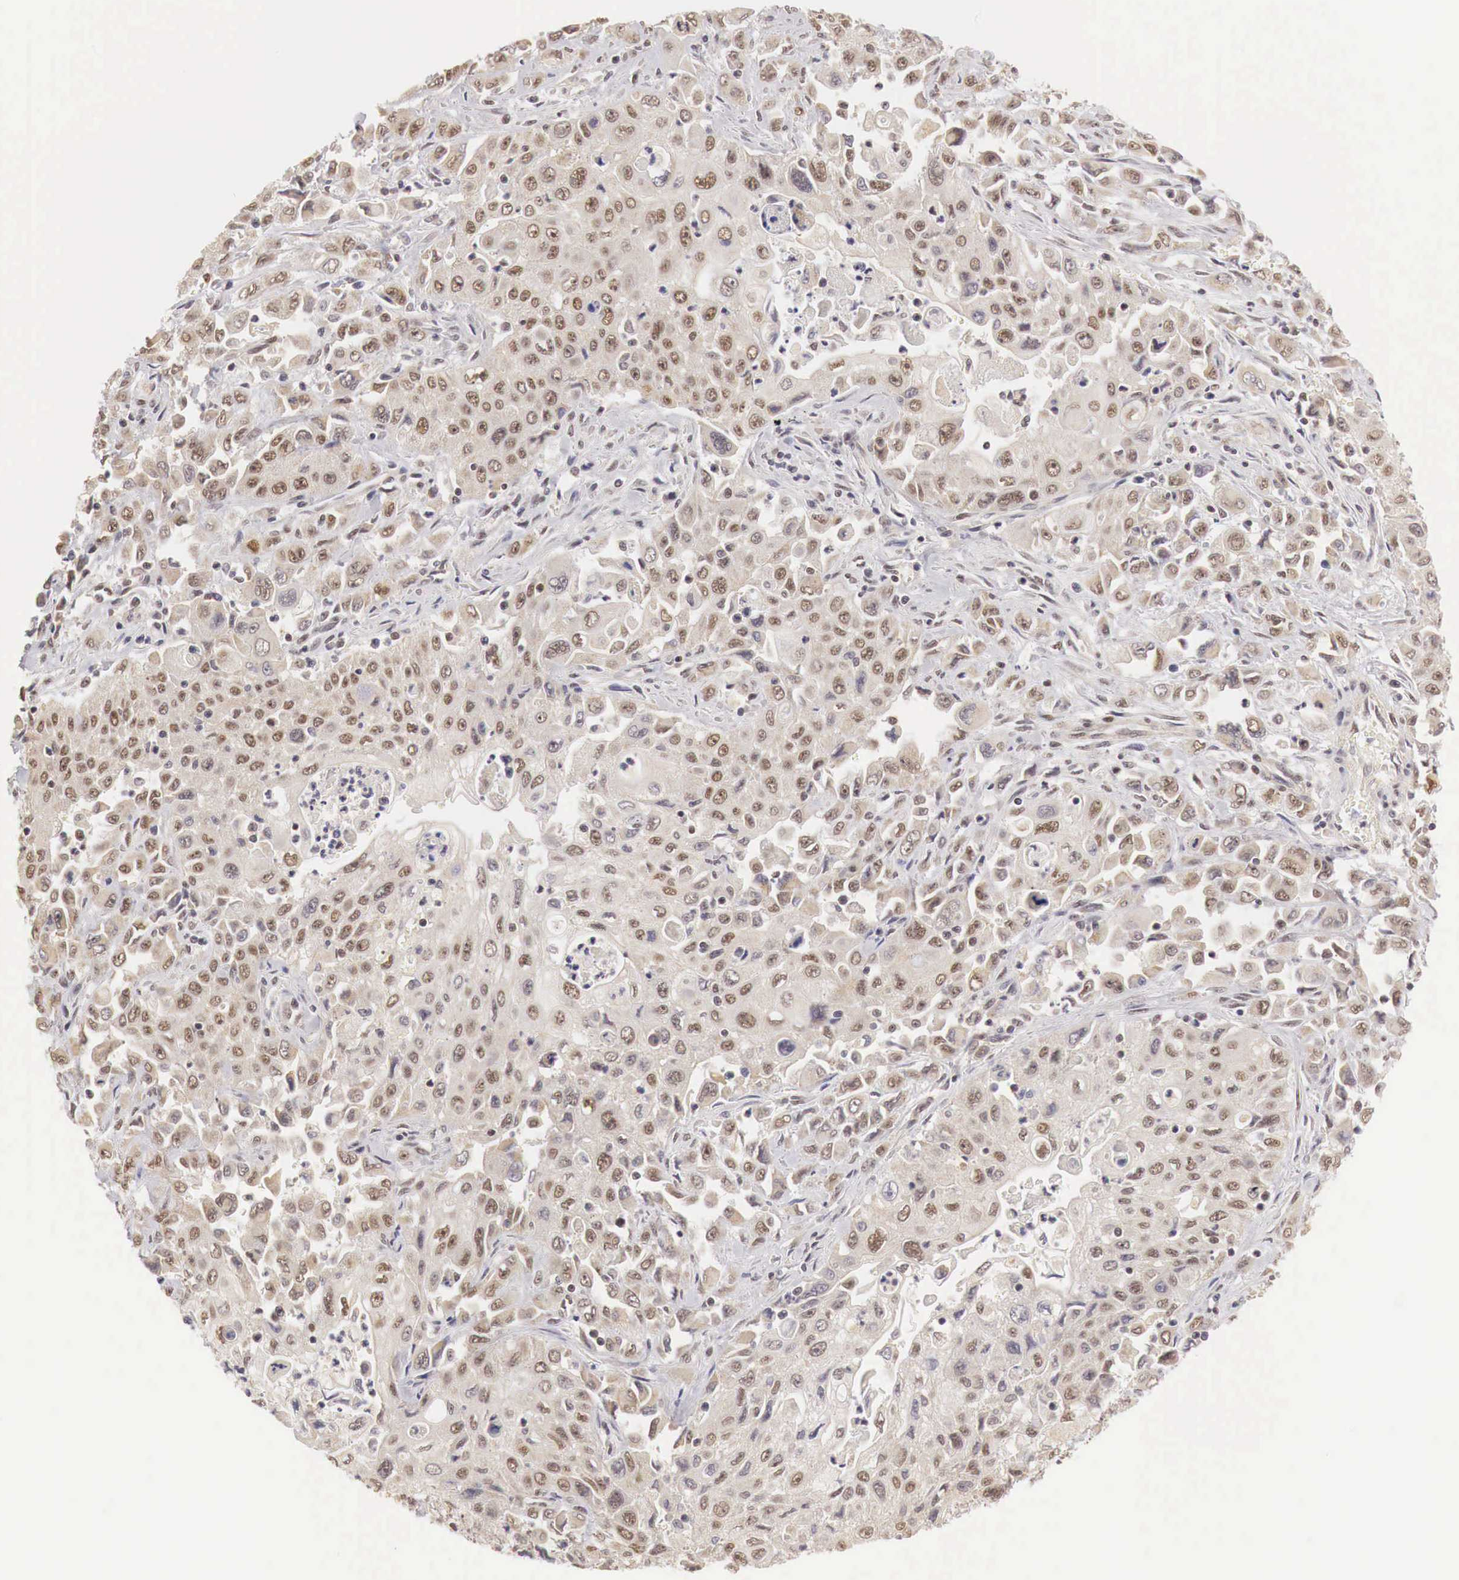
{"staining": {"intensity": "weak", "quantity": ">75%", "location": "cytoplasmic/membranous,nuclear"}, "tissue": "pancreatic cancer", "cell_type": "Tumor cells", "image_type": "cancer", "snomed": [{"axis": "morphology", "description": "Adenocarcinoma, NOS"}, {"axis": "topography", "description": "Pancreas"}], "caption": "A histopathology image showing weak cytoplasmic/membranous and nuclear positivity in about >75% of tumor cells in pancreatic cancer (adenocarcinoma), as visualized by brown immunohistochemical staining.", "gene": "GPKOW", "patient": {"sex": "male", "age": 70}}